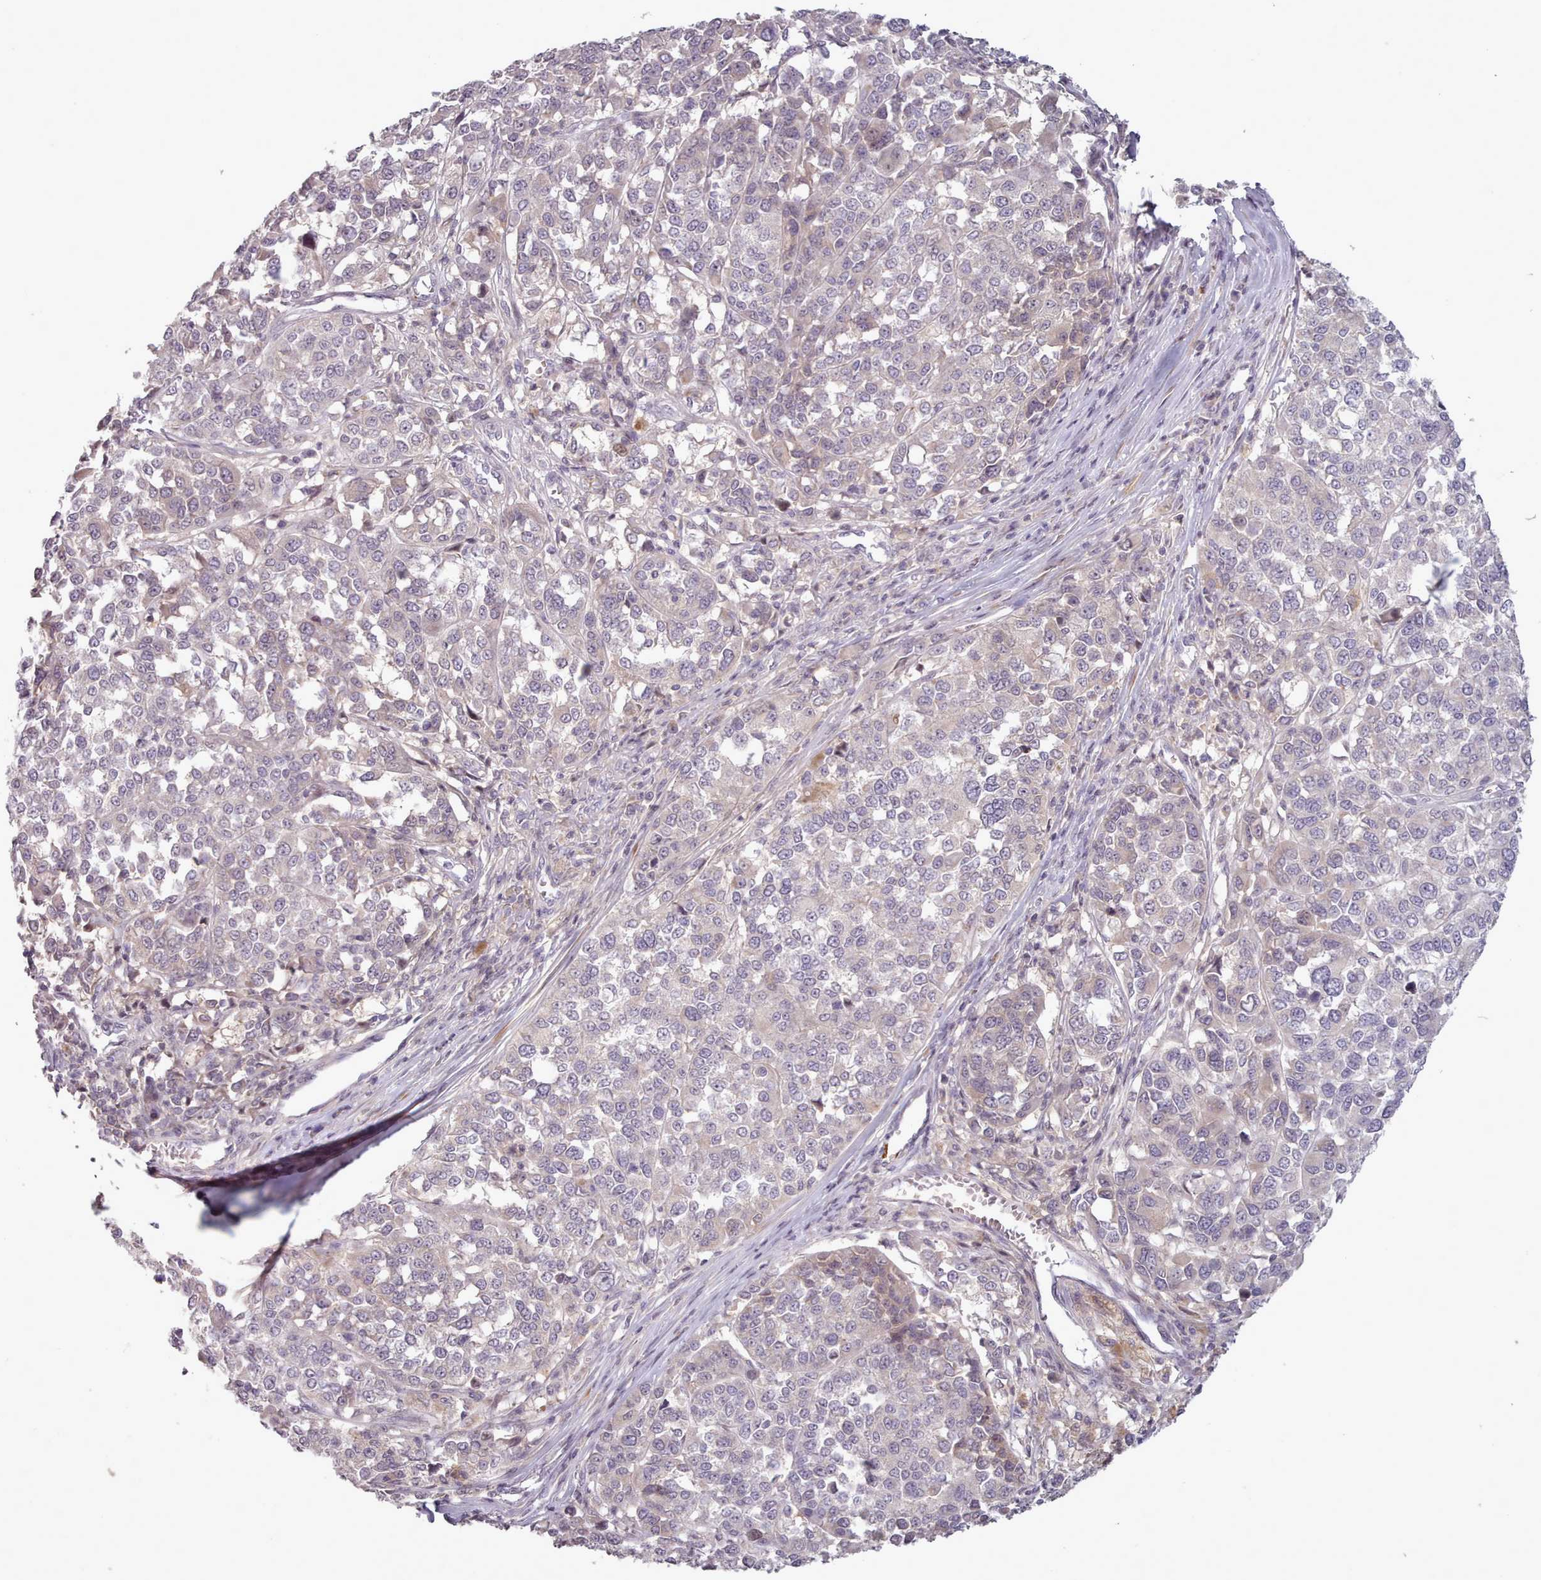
{"staining": {"intensity": "negative", "quantity": "none", "location": "none"}, "tissue": "melanoma", "cell_type": "Tumor cells", "image_type": "cancer", "snomed": [{"axis": "morphology", "description": "Malignant melanoma, Metastatic site"}, {"axis": "topography", "description": "Lymph node"}], "caption": "There is no significant expression in tumor cells of malignant melanoma (metastatic site). The staining is performed using DAB (3,3'-diaminobenzidine) brown chromogen with nuclei counter-stained in using hematoxylin.", "gene": "LEFTY2", "patient": {"sex": "male", "age": 44}}